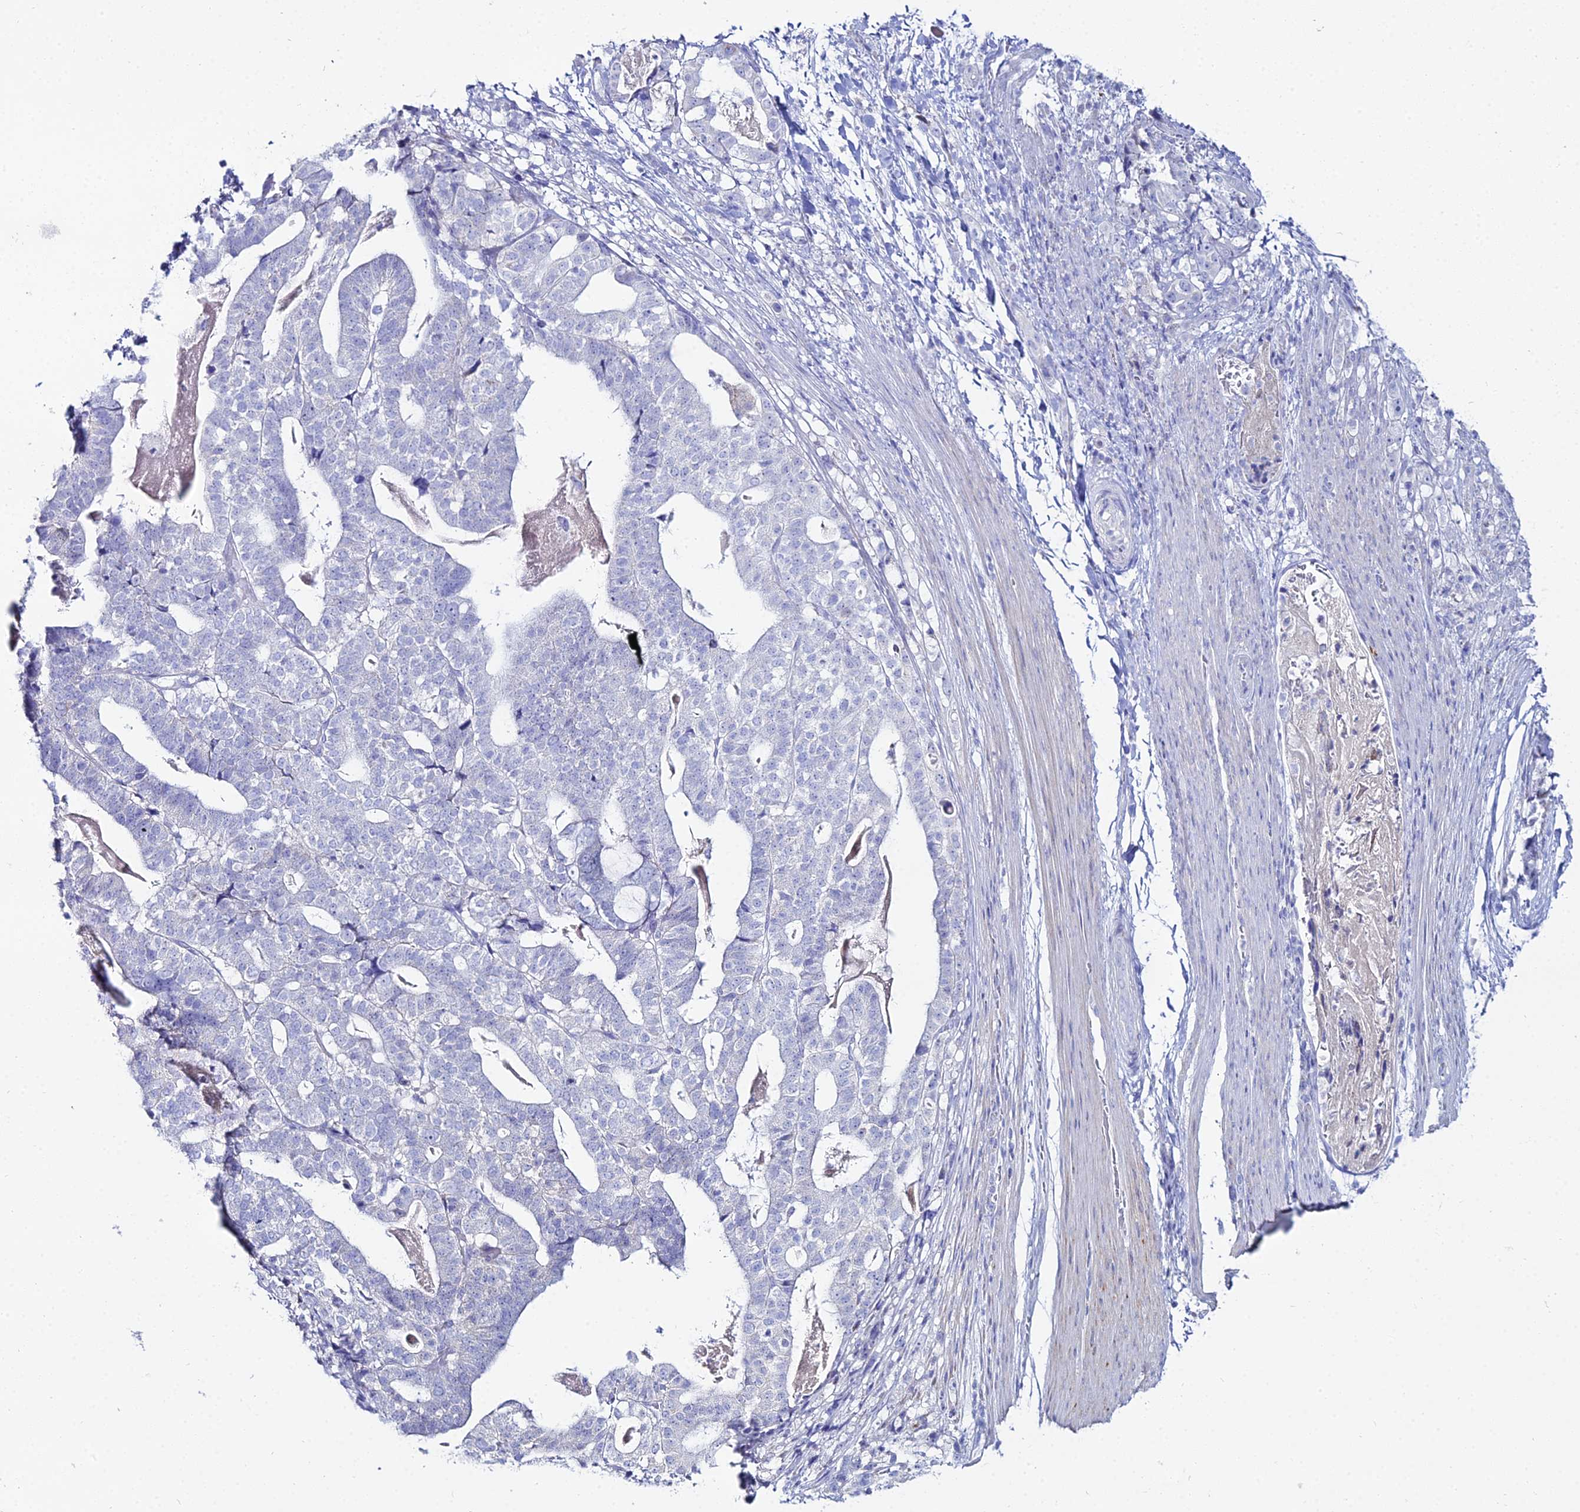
{"staining": {"intensity": "negative", "quantity": "none", "location": "none"}, "tissue": "stomach cancer", "cell_type": "Tumor cells", "image_type": "cancer", "snomed": [{"axis": "morphology", "description": "Adenocarcinoma, NOS"}, {"axis": "topography", "description": "Stomach"}], "caption": "Immunohistochemistry micrograph of neoplastic tissue: stomach adenocarcinoma stained with DAB exhibits no significant protein positivity in tumor cells. (Stains: DAB (3,3'-diaminobenzidine) IHC with hematoxylin counter stain, Microscopy: brightfield microscopy at high magnification).", "gene": "DHX34", "patient": {"sex": "male", "age": 48}}